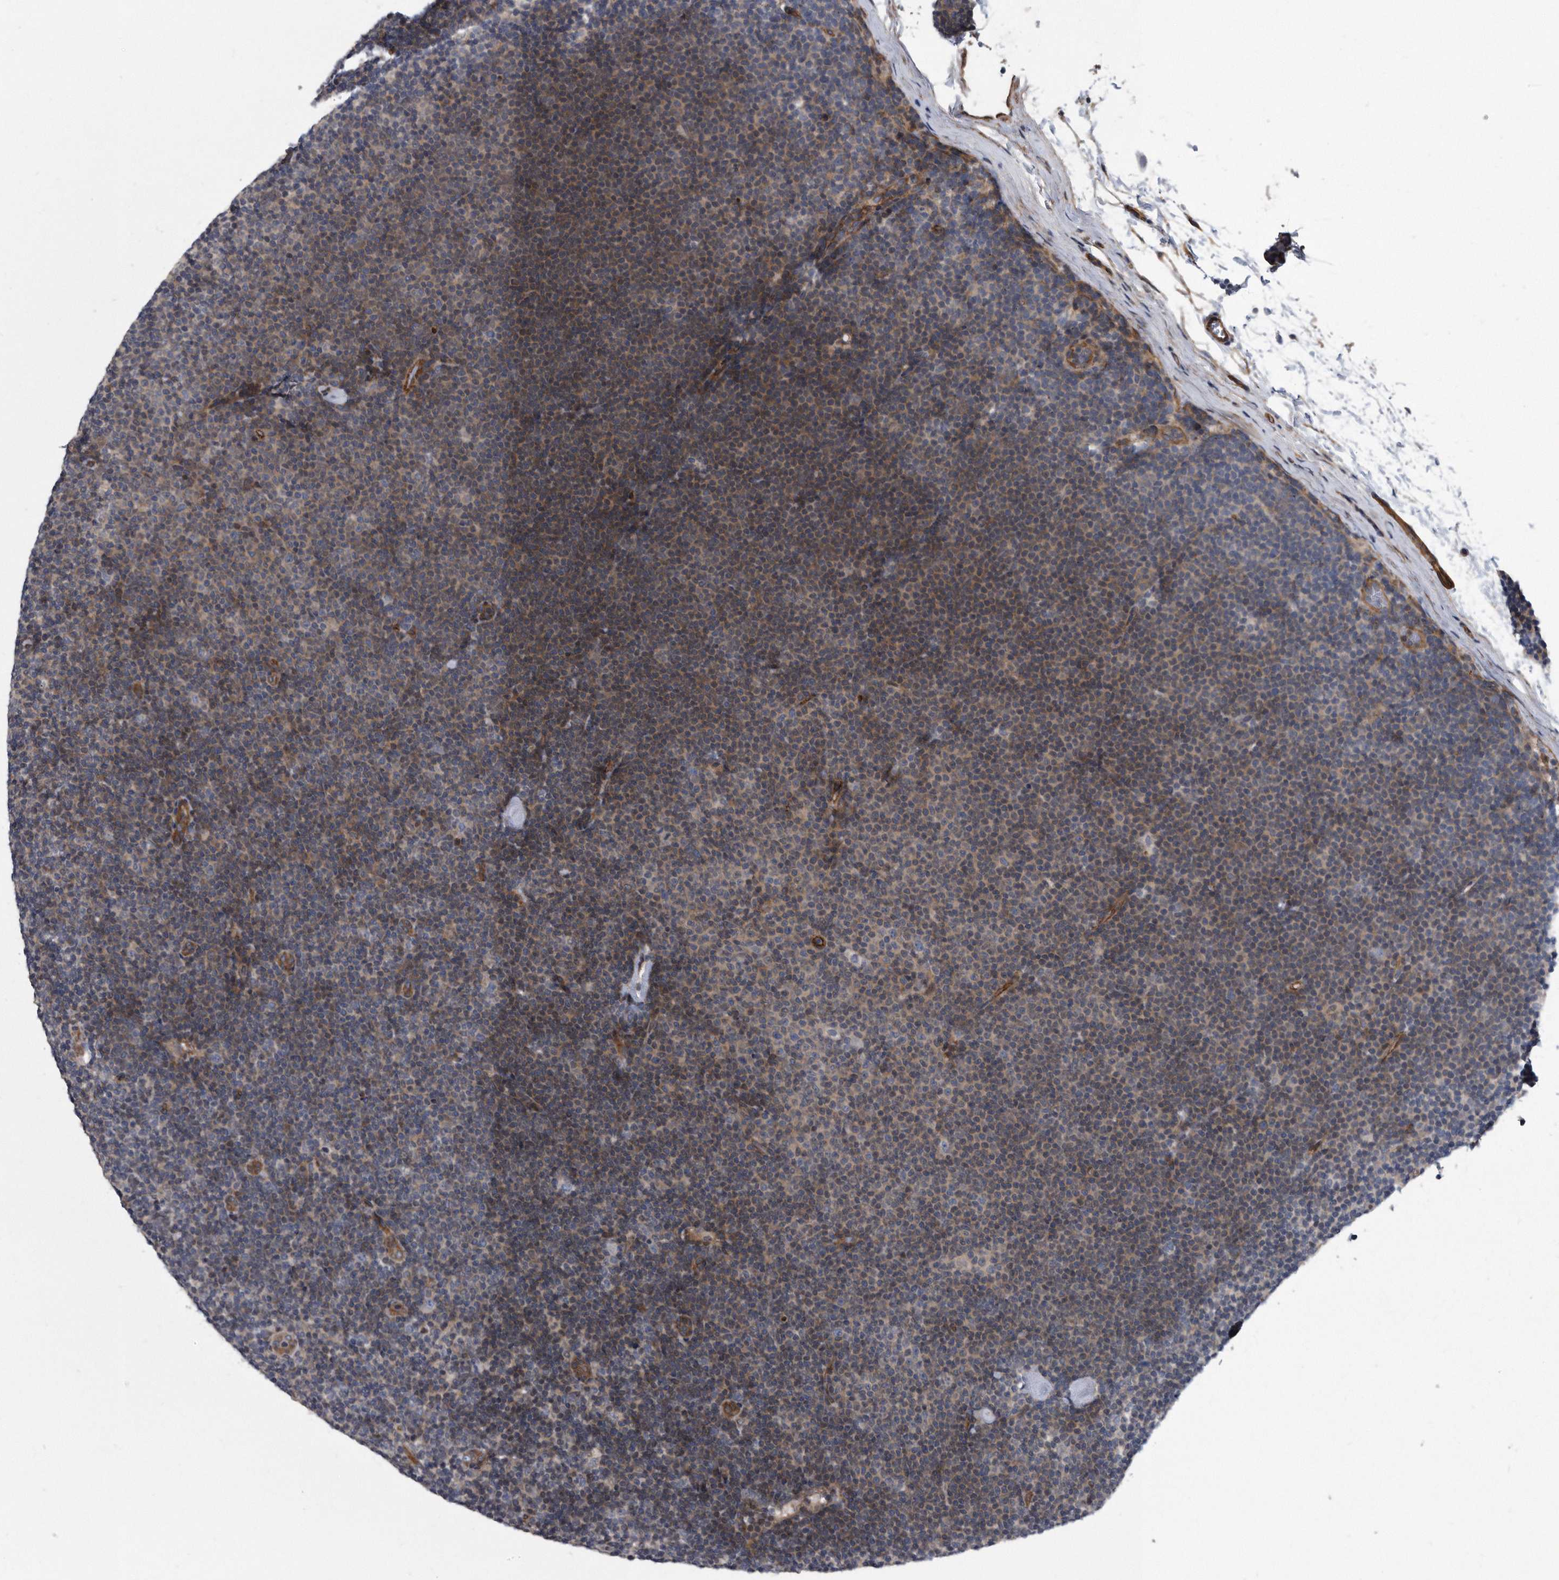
{"staining": {"intensity": "weak", "quantity": "<25%", "location": "cytoplasmic/membranous"}, "tissue": "lymphoma", "cell_type": "Tumor cells", "image_type": "cancer", "snomed": [{"axis": "morphology", "description": "Malignant lymphoma, non-Hodgkin's type, Low grade"}, {"axis": "topography", "description": "Lymph node"}], "caption": "This is an IHC micrograph of lymphoma. There is no expression in tumor cells.", "gene": "ARMCX1", "patient": {"sex": "female", "age": 53}}